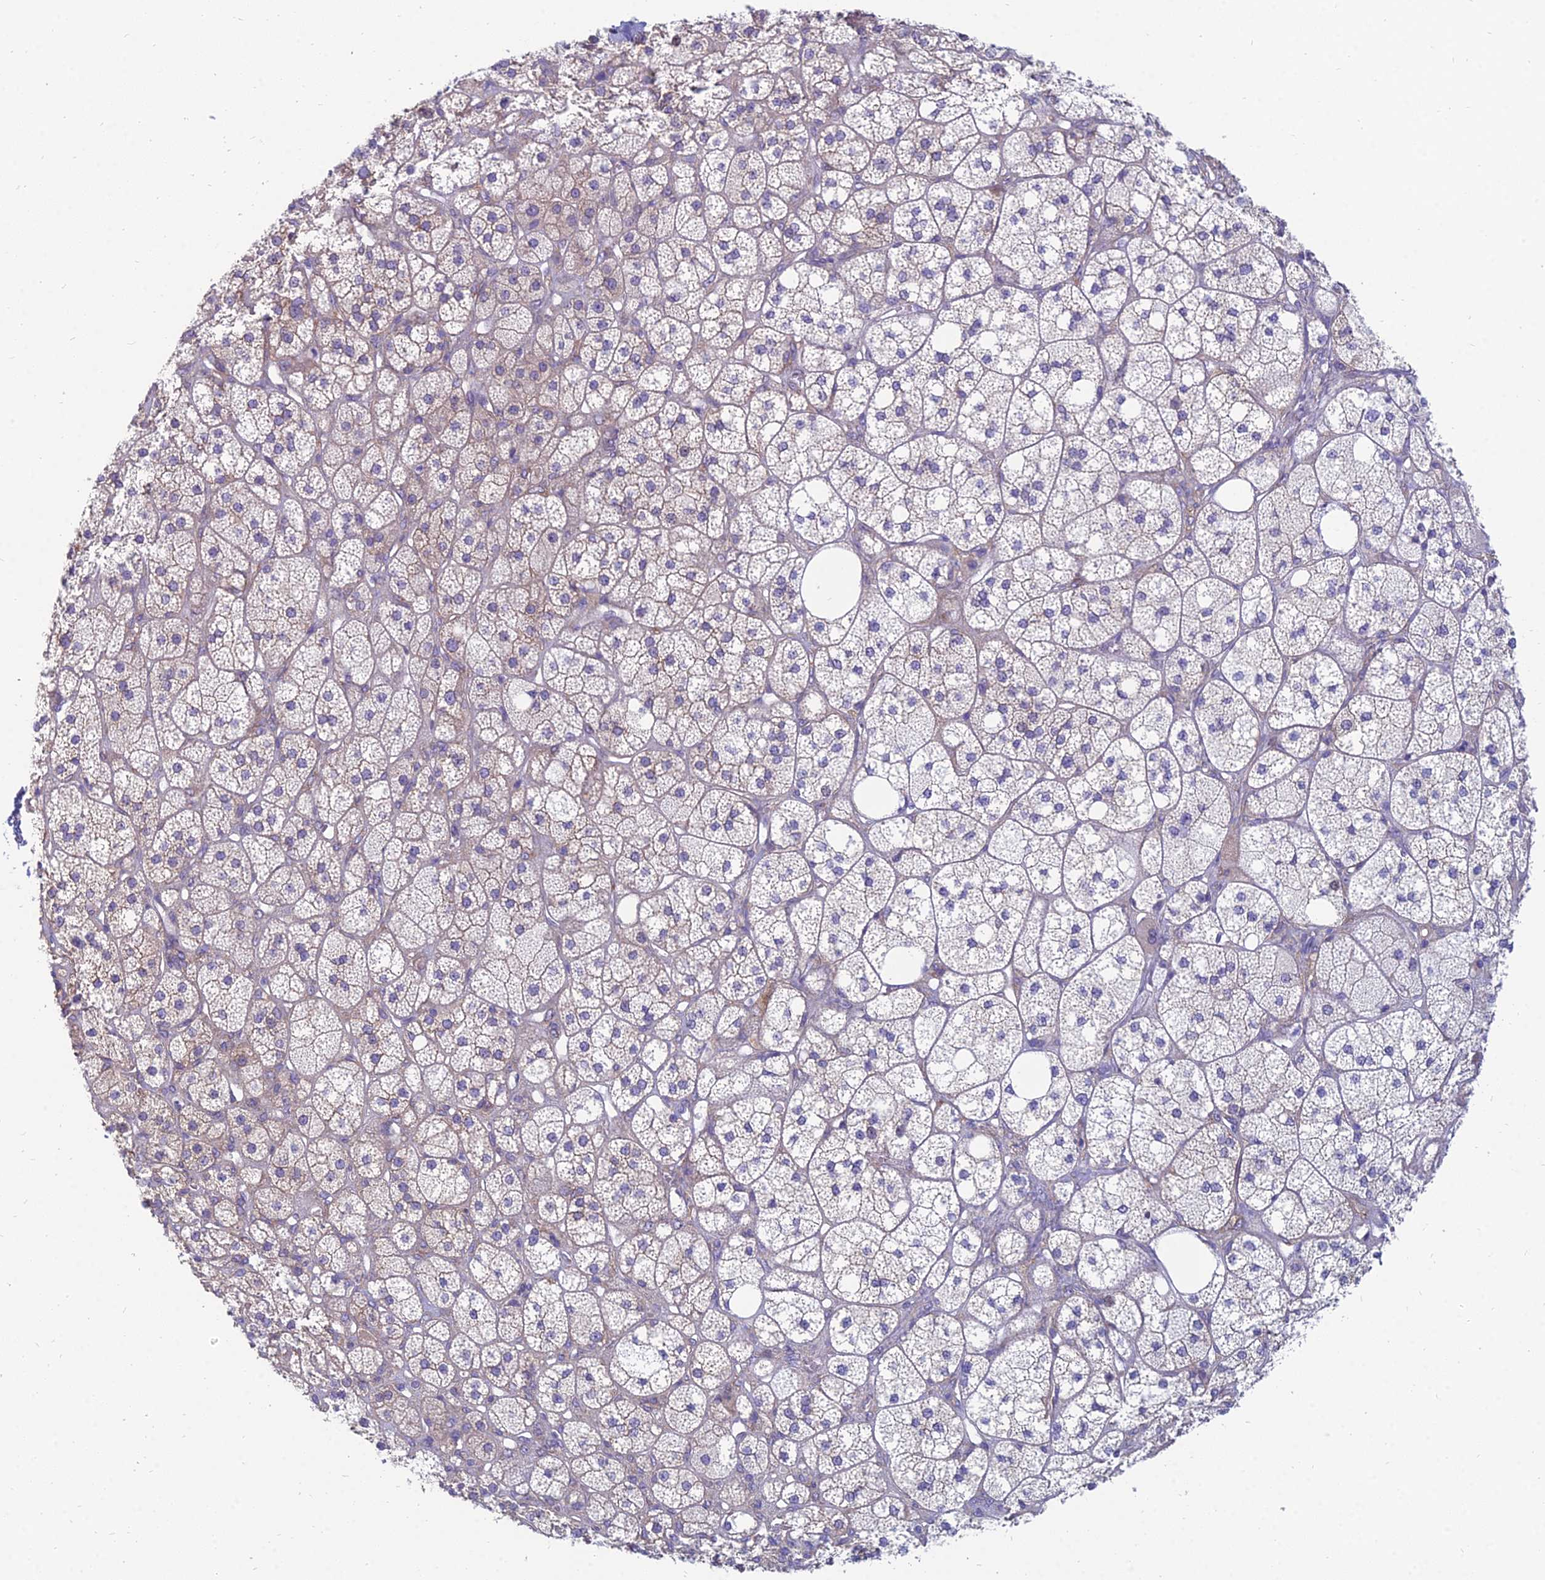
{"staining": {"intensity": "strong", "quantity": "<25%", "location": "cytoplasmic/membranous"}, "tissue": "adrenal gland", "cell_type": "Glandular cells", "image_type": "normal", "snomed": [{"axis": "morphology", "description": "Normal tissue, NOS"}, {"axis": "topography", "description": "Adrenal gland"}], "caption": "A high-resolution micrograph shows immunohistochemistry staining of benign adrenal gland, which reveals strong cytoplasmic/membranous positivity in about <25% of glandular cells.", "gene": "TXLNA", "patient": {"sex": "male", "age": 61}}